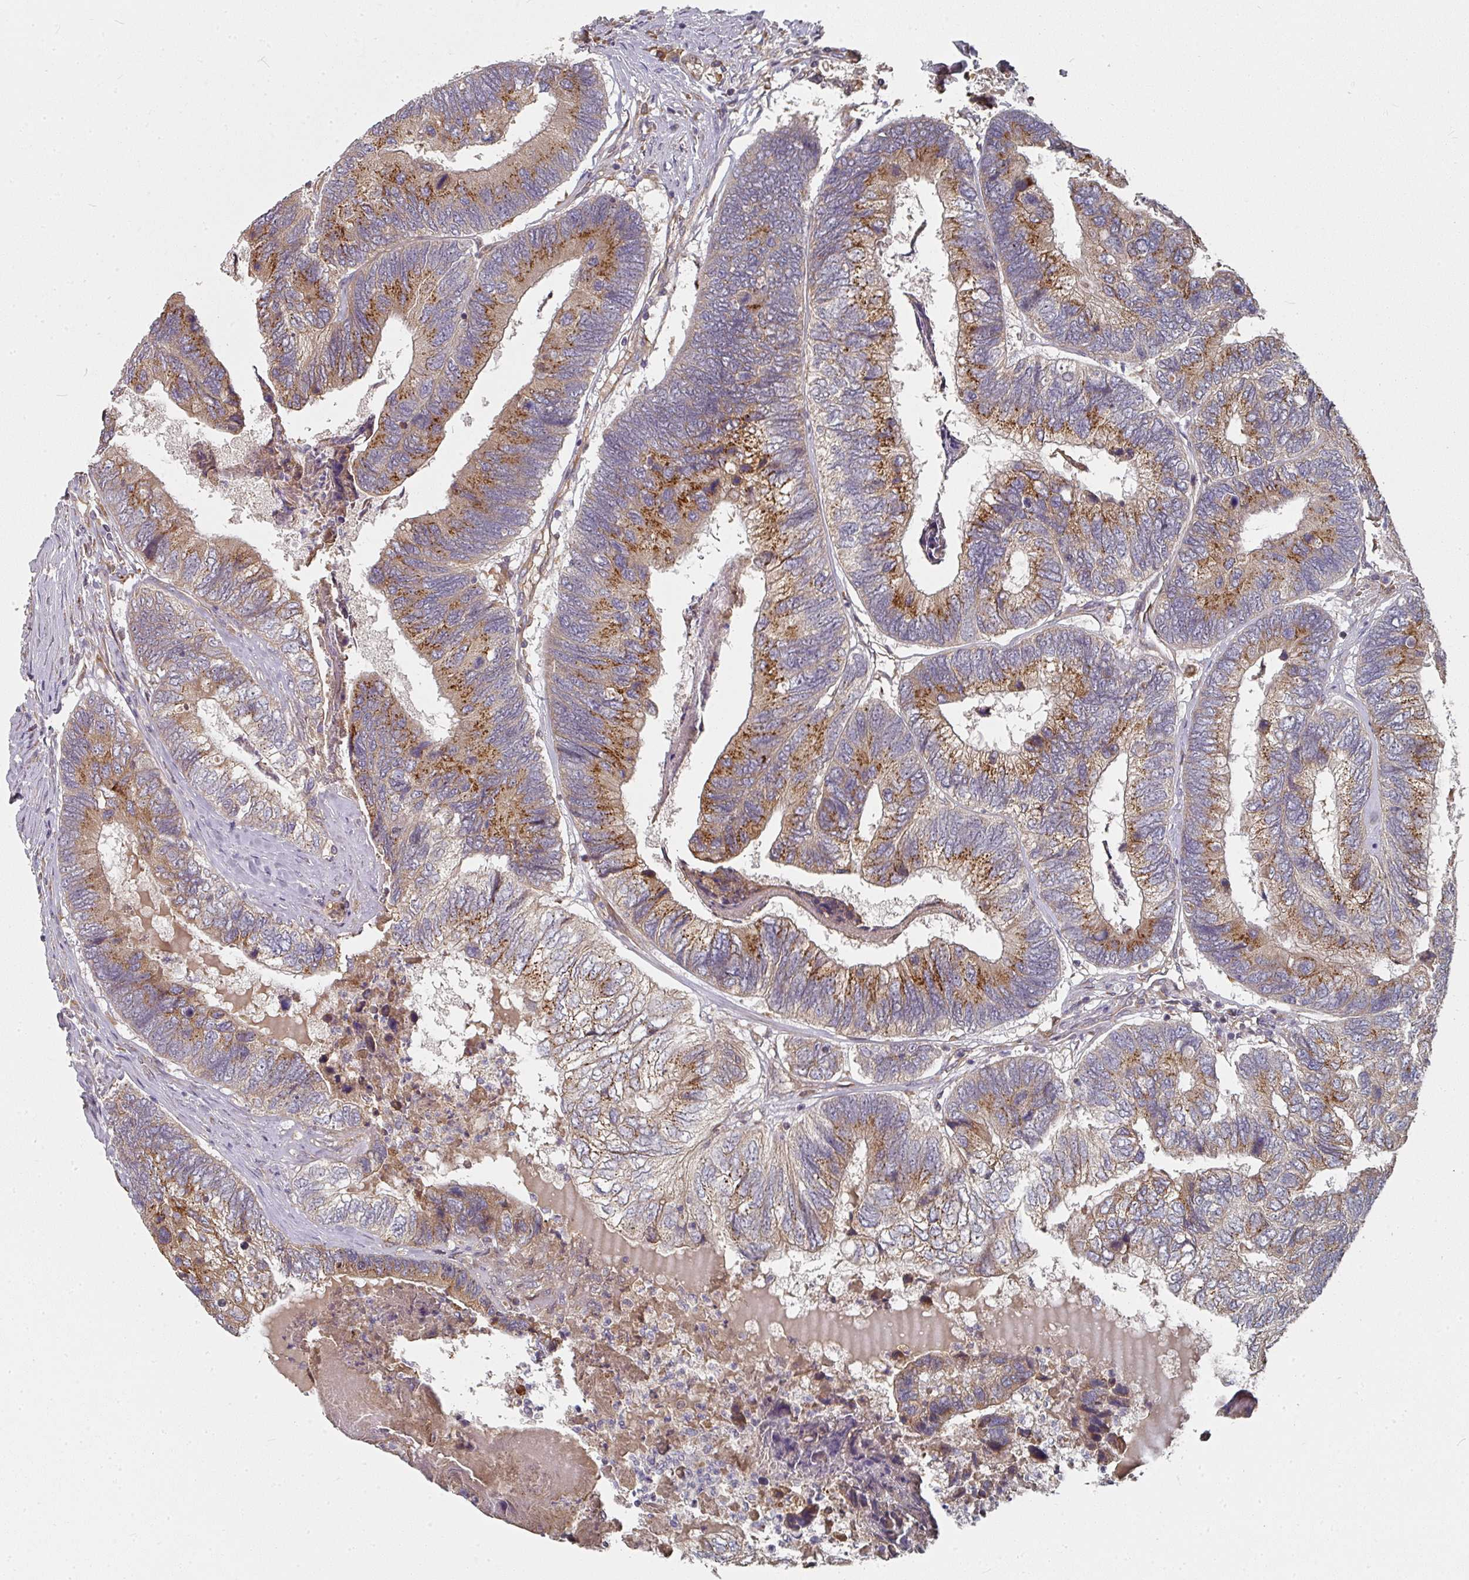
{"staining": {"intensity": "moderate", "quantity": ">75%", "location": "cytoplasmic/membranous"}, "tissue": "colorectal cancer", "cell_type": "Tumor cells", "image_type": "cancer", "snomed": [{"axis": "morphology", "description": "Adenocarcinoma, NOS"}, {"axis": "topography", "description": "Colon"}], "caption": "Immunohistochemical staining of colorectal cancer exhibits medium levels of moderate cytoplasmic/membranous protein positivity in approximately >75% of tumor cells.", "gene": "EDEM2", "patient": {"sex": "female", "age": 67}}